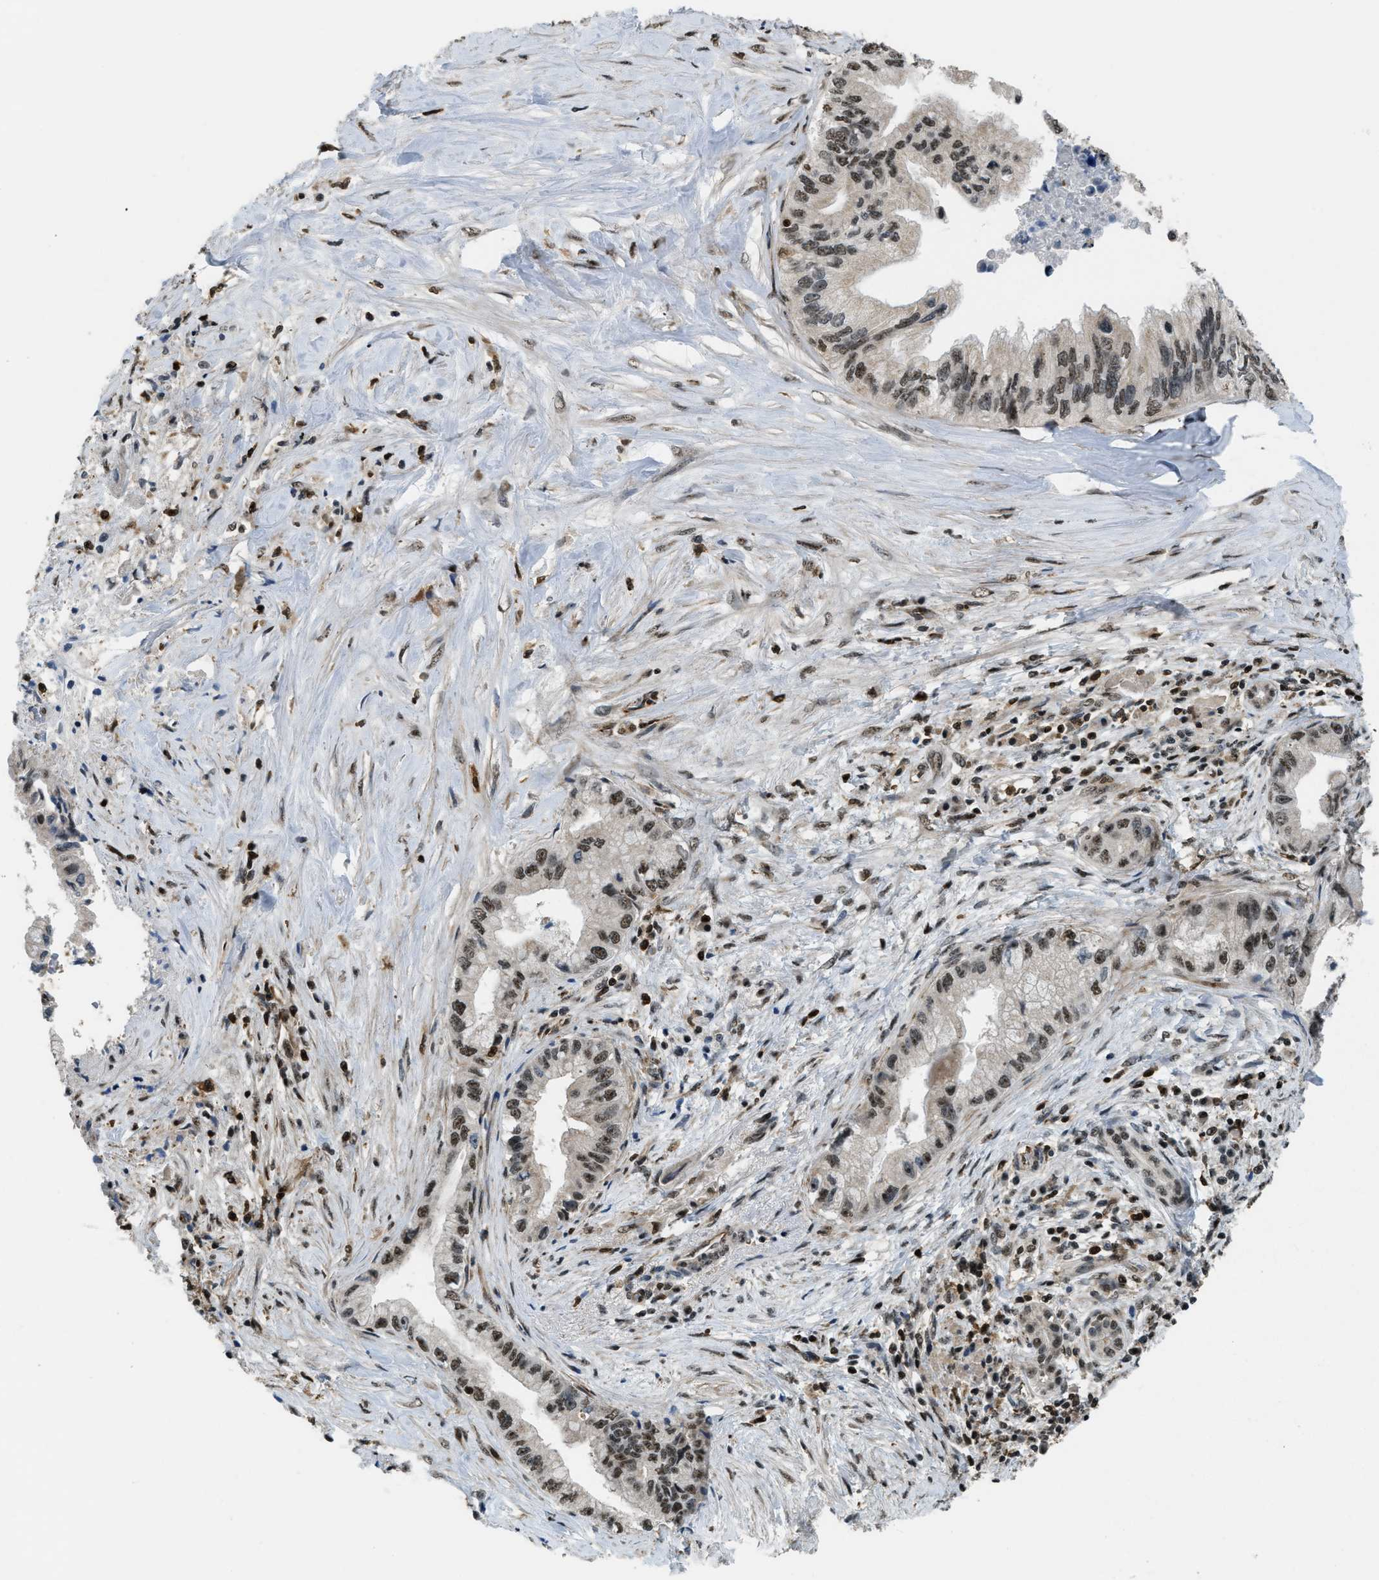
{"staining": {"intensity": "moderate", "quantity": ">75%", "location": "nuclear"}, "tissue": "pancreatic cancer", "cell_type": "Tumor cells", "image_type": "cancer", "snomed": [{"axis": "morphology", "description": "Adenocarcinoma, NOS"}, {"axis": "topography", "description": "Pancreas"}], "caption": "Protein expression analysis of pancreatic cancer reveals moderate nuclear staining in approximately >75% of tumor cells.", "gene": "E2F1", "patient": {"sex": "female", "age": 73}}